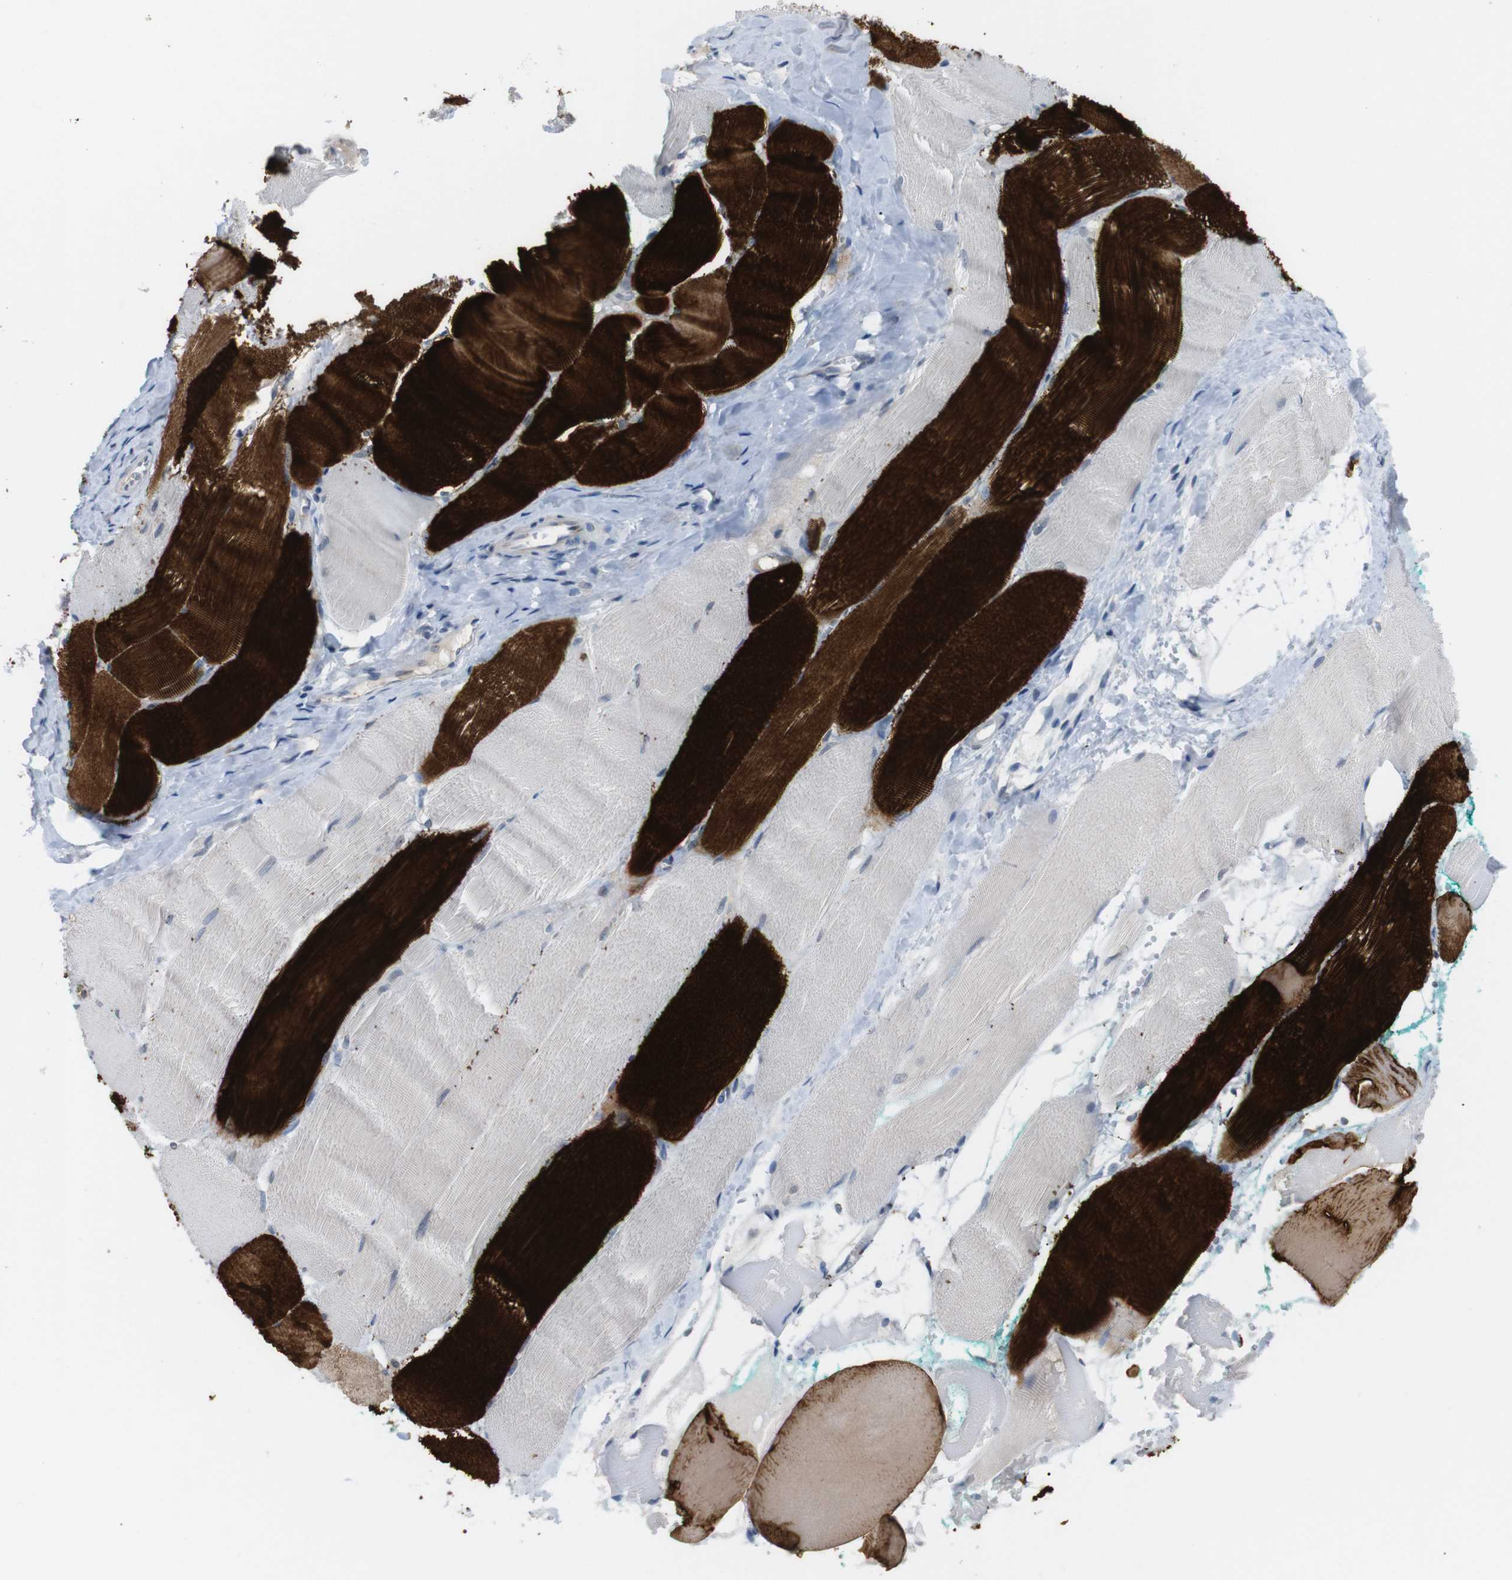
{"staining": {"intensity": "strong", "quantity": "25%-75%", "location": "cytoplasmic/membranous"}, "tissue": "skeletal muscle", "cell_type": "Myocytes", "image_type": "normal", "snomed": [{"axis": "morphology", "description": "Normal tissue, NOS"}, {"axis": "morphology", "description": "Squamous cell carcinoma, NOS"}, {"axis": "topography", "description": "Skeletal muscle"}], "caption": "IHC micrograph of unremarkable skeletal muscle: human skeletal muscle stained using immunohistochemistry exhibits high levels of strong protein expression localized specifically in the cytoplasmic/membranous of myocytes, appearing as a cytoplasmic/membranous brown color.", "gene": "CHRM5", "patient": {"sex": "male", "age": 51}}